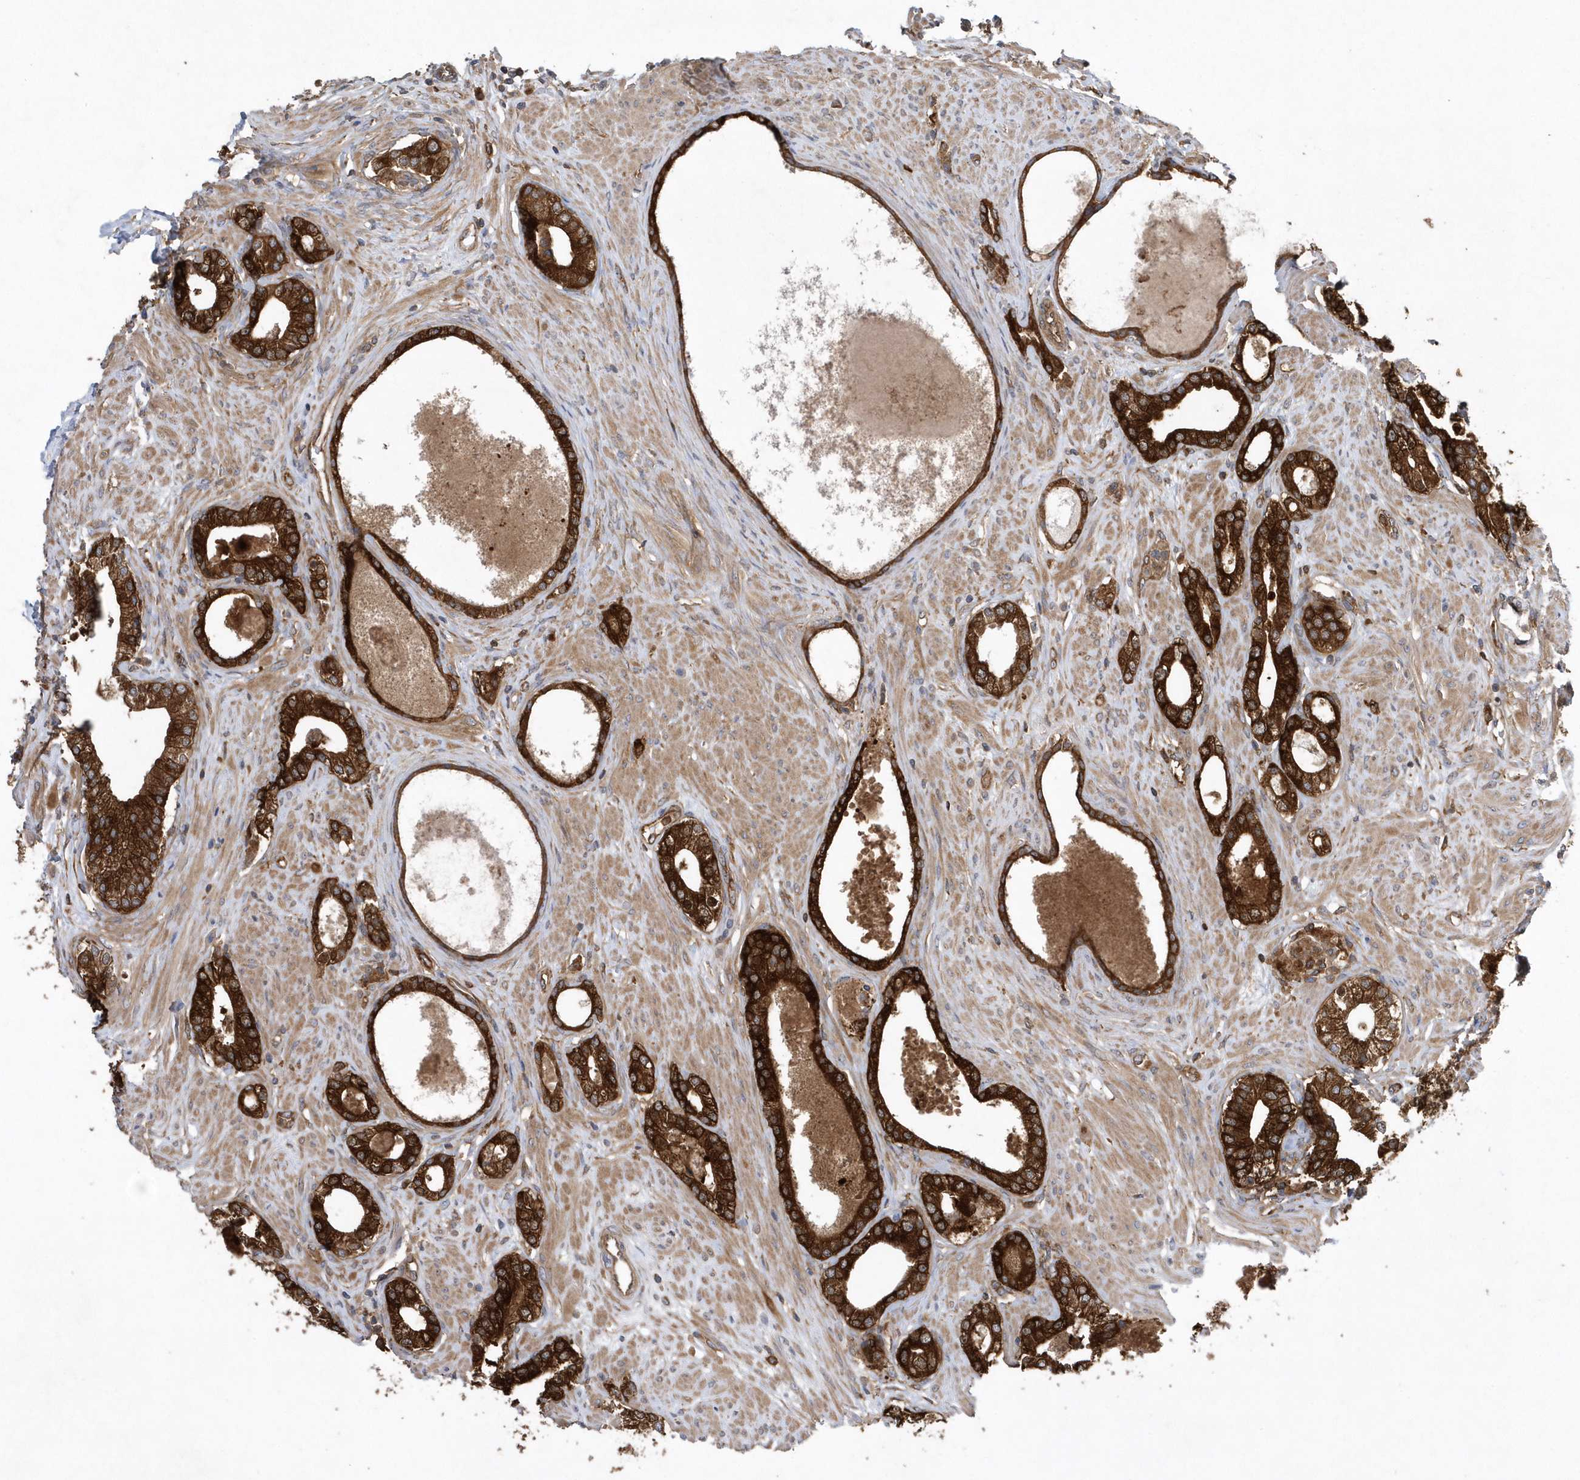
{"staining": {"intensity": "strong", "quantity": ">75%", "location": "cytoplasmic/membranous"}, "tissue": "prostate cancer", "cell_type": "Tumor cells", "image_type": "cancer", "snomed": [{"axis": "morphology", "description": "Adenocarcinoma, High grade"}, {"axis": "topography", "description": "Prostate"}], "caption": "A histopathology image of human prostate cancer stained for a protein shows strong cytoplasmic/membranous brown staining in tumor cells.", "gene": "PAICS", "patient": {"sex": "male", "age": 63}}